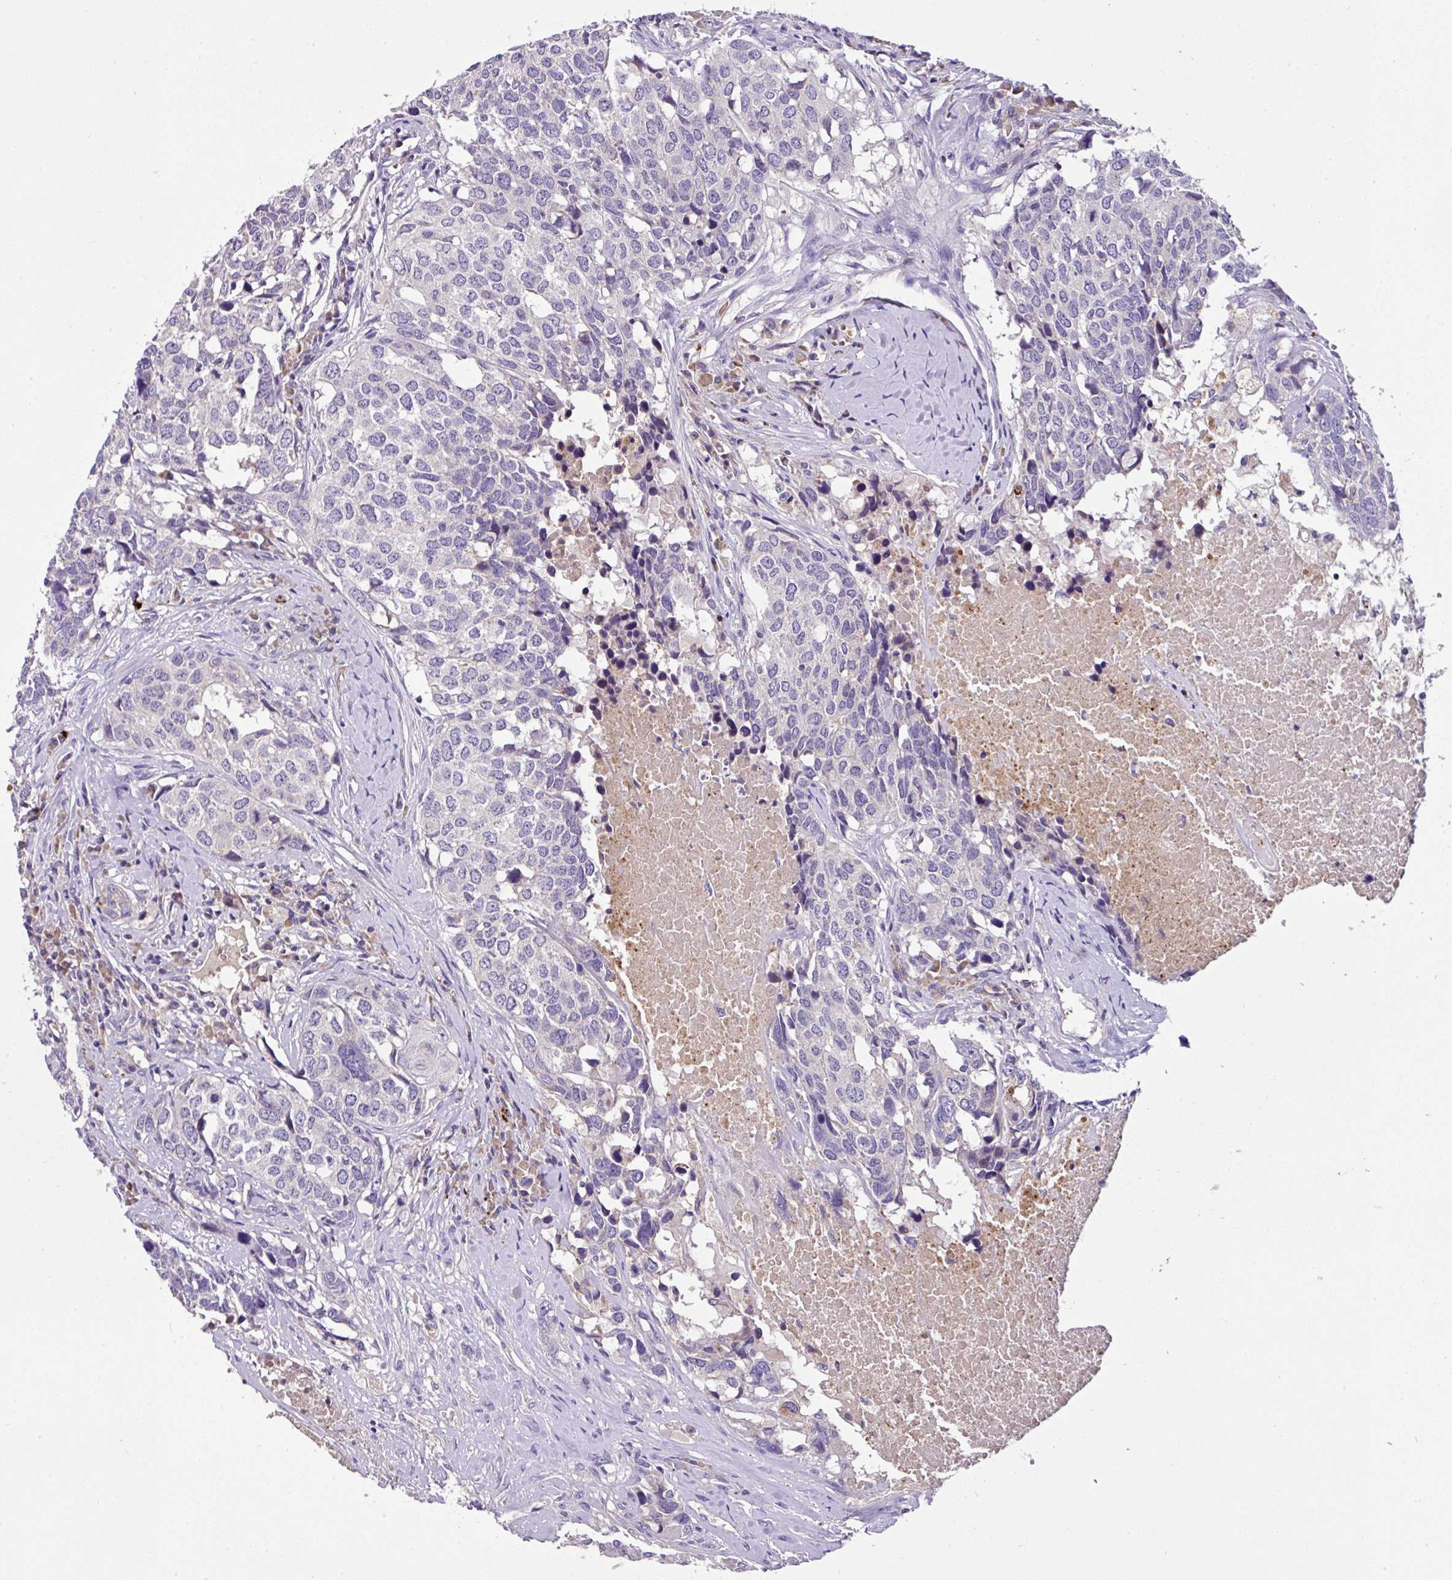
{"staining": {"intensity": "negative", "quantity": "none", "location": "none"}, "tissue": "head and neck cancer", "cell_type": "Tumor cells", "image_type": "cancer", "snomed": [{"axis": "morphology", "description": "Squamous cell carcinoma, NOS"}, {"axis": "topography", "description": "Head-Neck"}], "caption": "This is a photomicrograph of immunohistochemistry staining of head and neck cancer (squamous cell carcinoma), which shows no positivity in tumor cells.", "gene": "ANXA2R", "patient": {"sex": "male", "age": 66}}